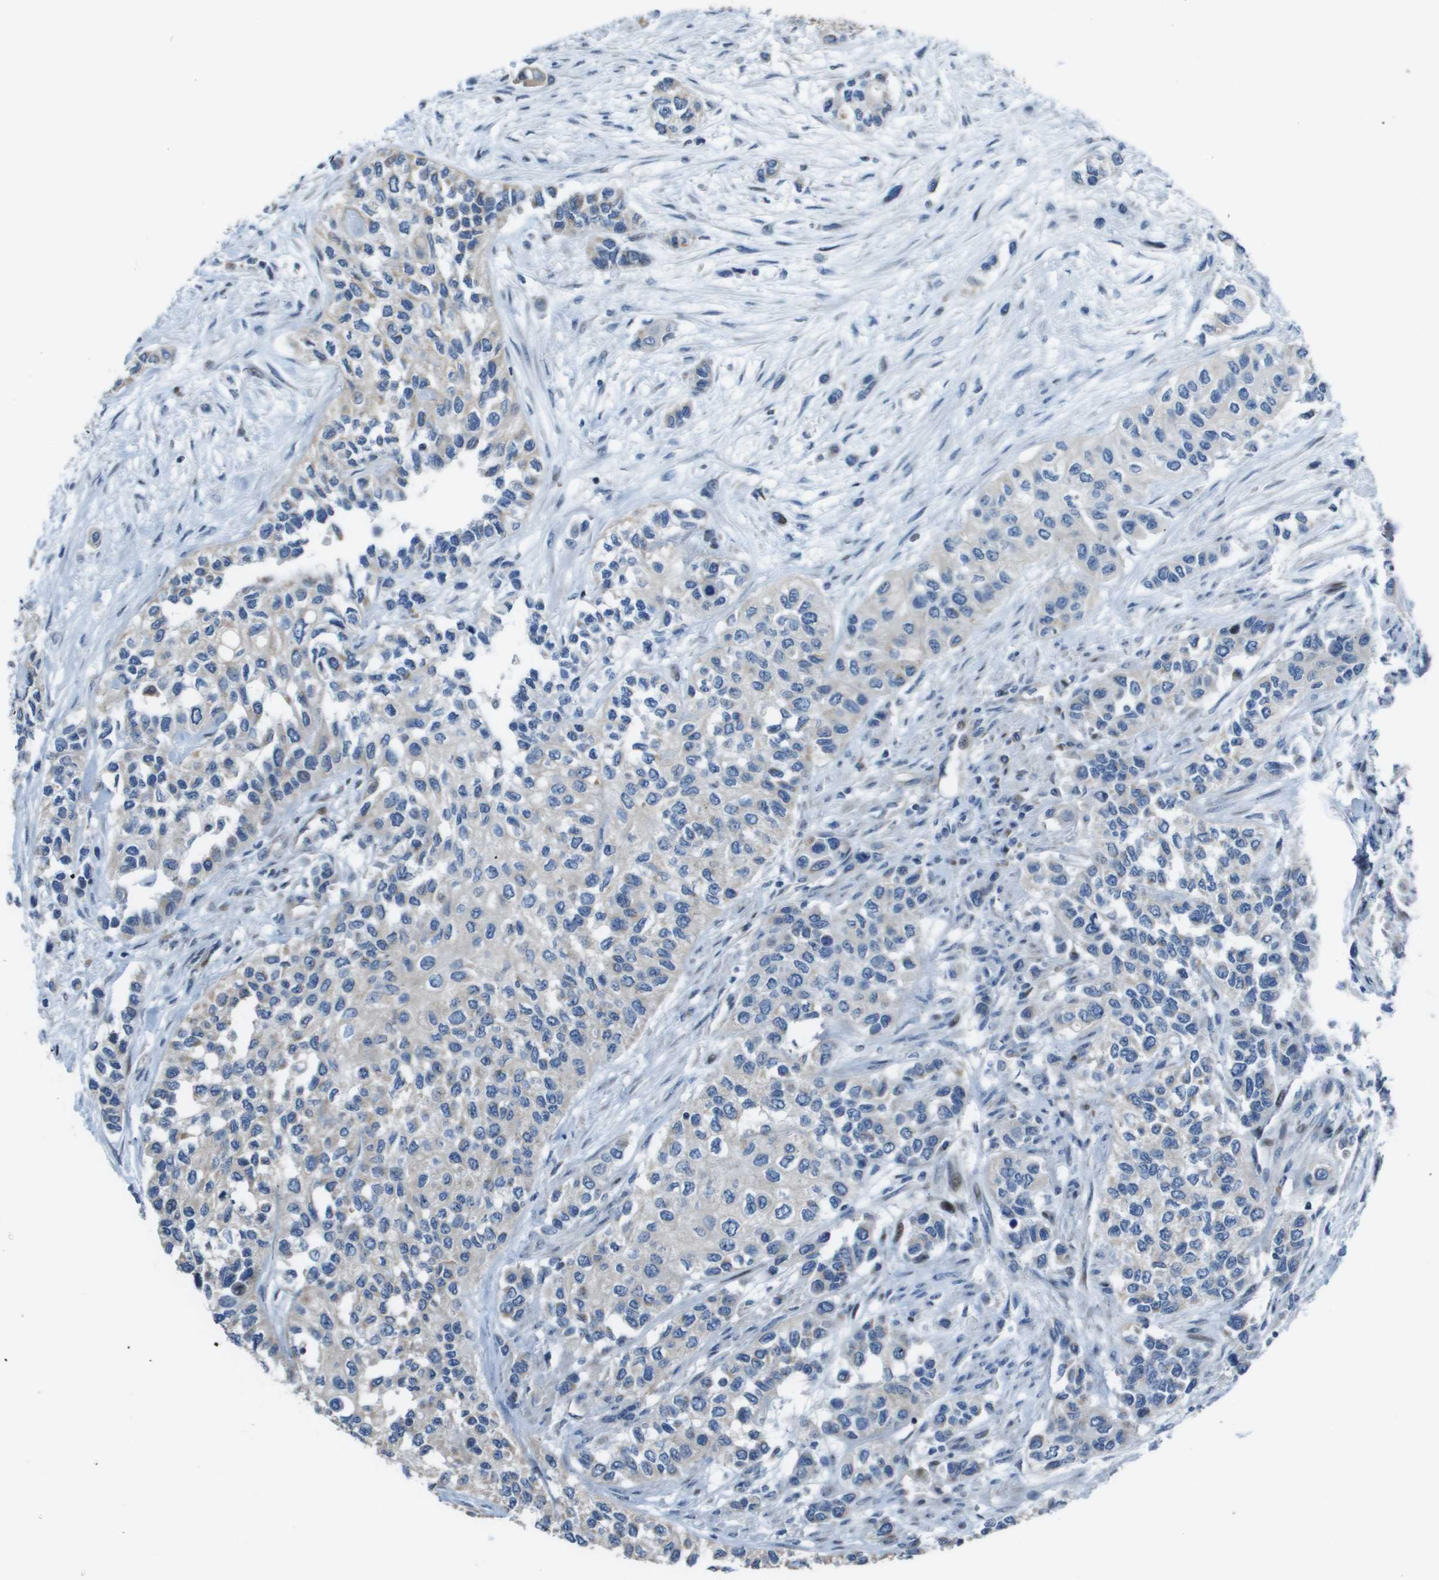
{"staining": {"intensity": "negative", "quantity": "none", "location": "none"}, "tissue": "urothelial cancer", "cell_type": "Tumor cells", "image_type": "cancer", "snomed": [{"axis": "morphology", "description": "Urothelial carcinoma, High grade"}, {"axis": "topography", "description": "Urinary bladder"}], "caption": "Tumor cells show no significant expression in urothelial cancer. (Stains: DAB IHC with hematoxylin counter stain, Microscopy: brightfield microscopy at high magnification).", "gene": "MGAT3", "patient": {"sex": "female", "age": 56}}